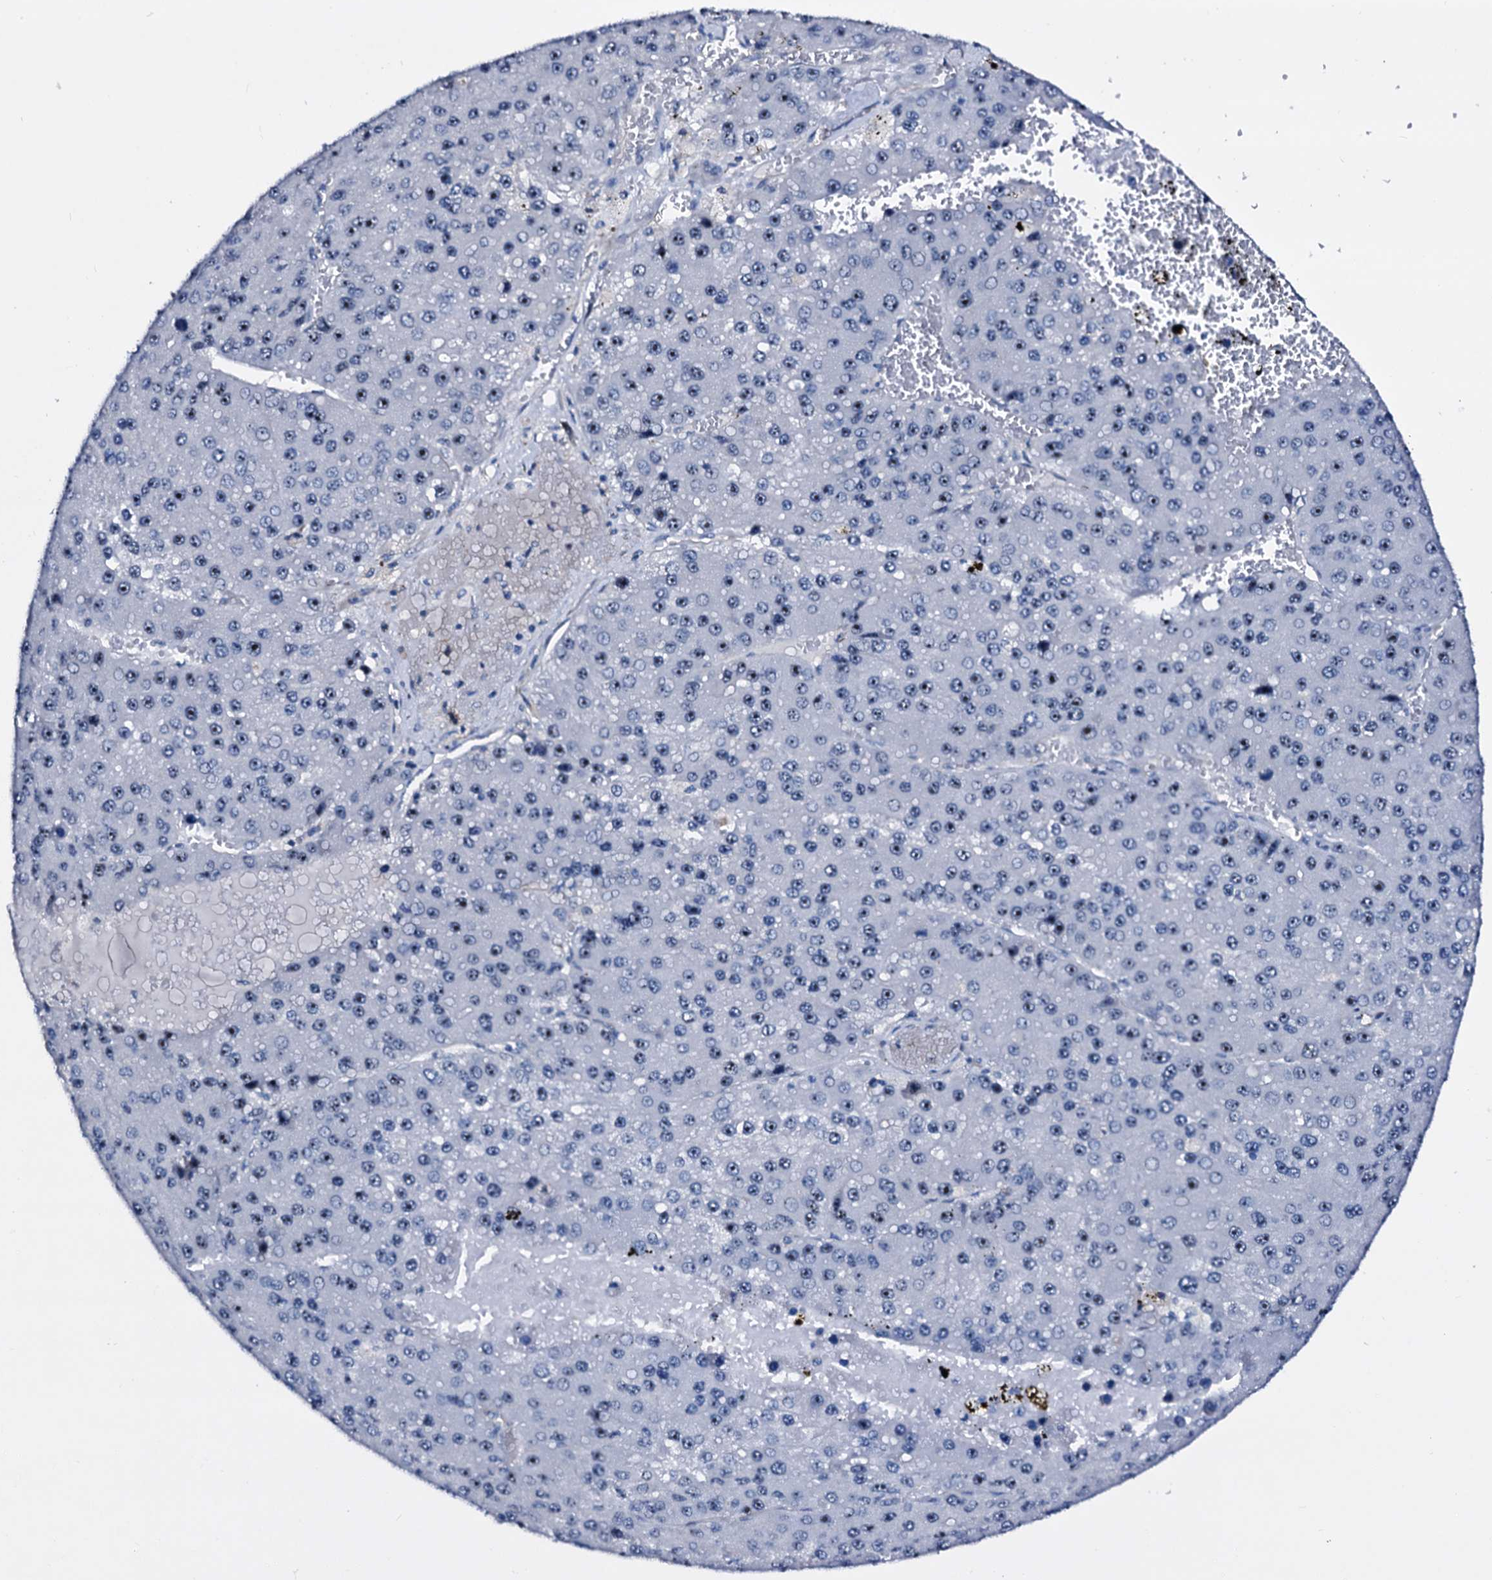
{"staining": {"intensity": "weak", "quantity": "<25%", "location": "nuclear"}, "tissue": "liver cancer", "cell_type": "Tumor cells", "image_type": "cancer", "snomed": [{"axis": "morphology", "description": "Carcinoma, Hepatocellular, NOS"}, {"axis": "topography", "description": "Liver"}], "caption": "IHC image of neoplastic tissue: liver hepatocellular carcinoma stained with DAB (3,3'-diaminobenzidine) demonstrates no significant protein staining in tumor cells.", "gene": "EMG1", "patient": {"sex": "female", "age": 73}}